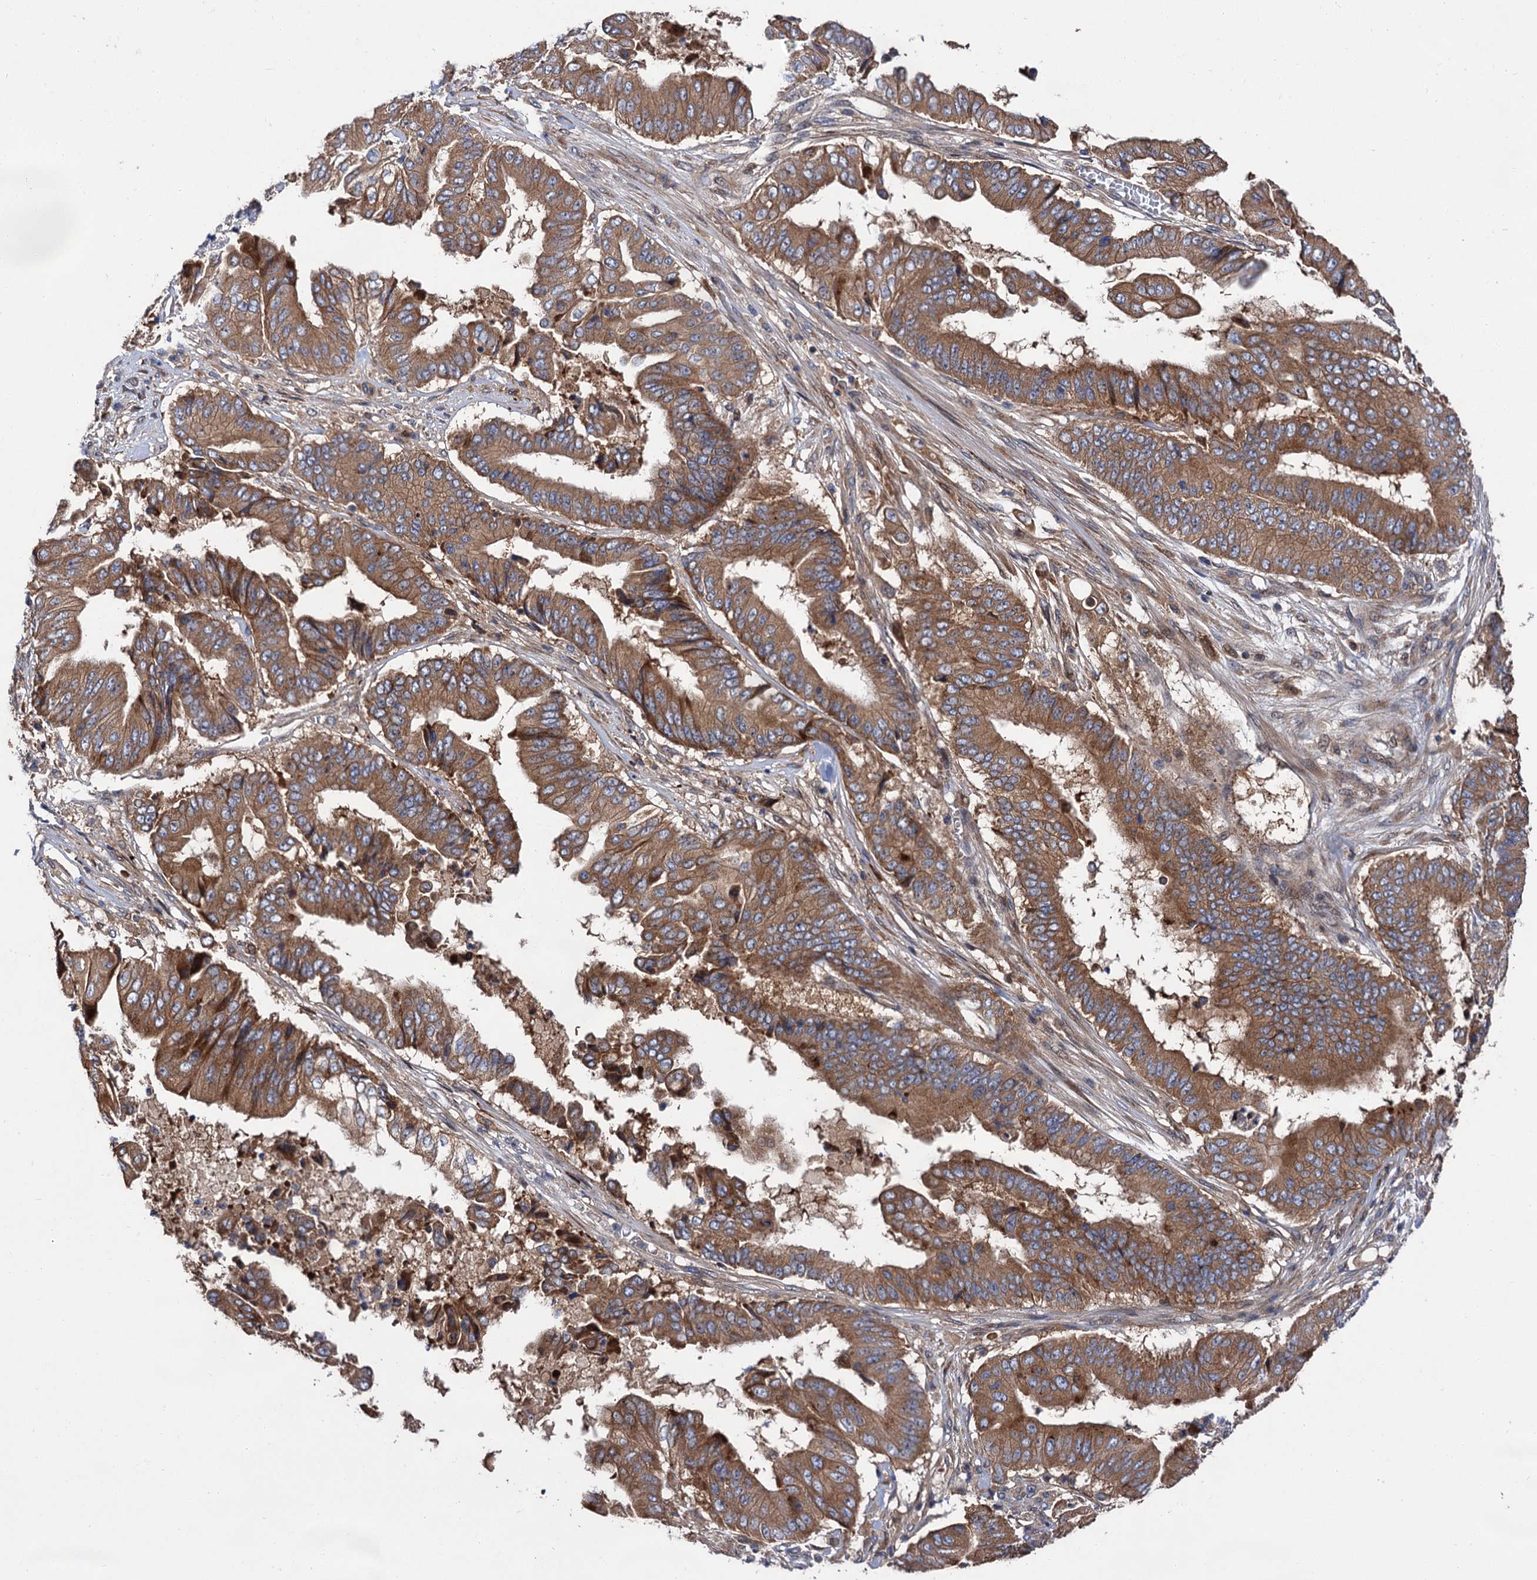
{"staining": {"intensity": "moderate", "quantity": ">75%", "location": "cytoplasmic/membranous"}, "tissue": "pancreatic cancer", "cell_type": "Tumor cells", "image_type": "cancer", "snomed": [{"axis": "morphology", "description": "Adenocarcinoma, NOS"}, {"axis": "topography", "description": "Pancreas"}], "caption": "There is medium levels of moderate cytoplasmic/membranous positivity in tumor cells of pancreatic cancer, as demonstrated by immunohistochemical staining (brown color).", "gene": "NAA25", "patient": {"sex": "female", "age": 77}}